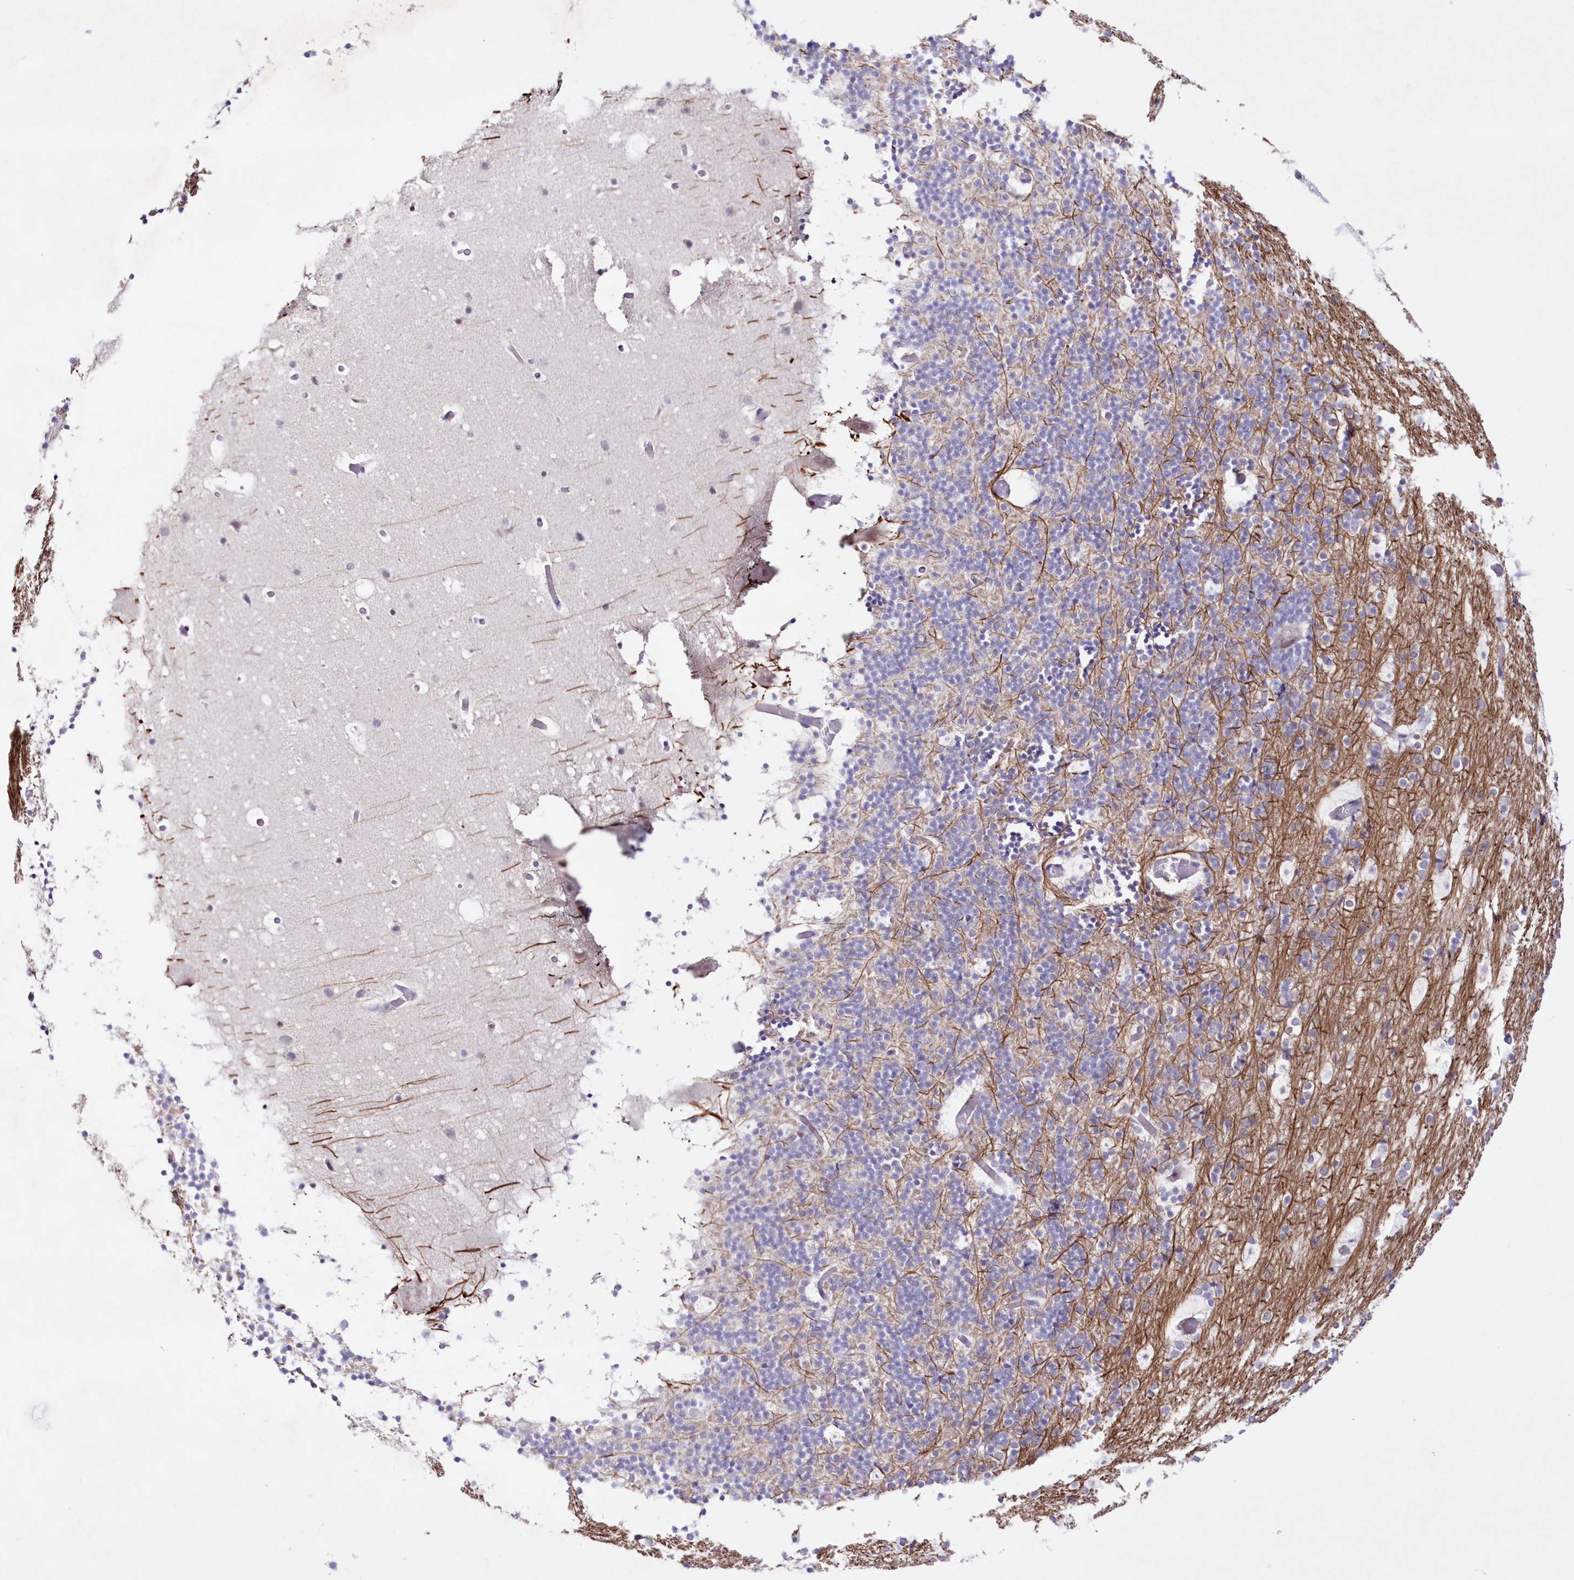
{"staining": {"intensity": "negative", "quantity": "none", "location": "none"}, "tissue": "cerebellum", "cell_type": "Cells in granular layer", "image_type": "normal", "snomed": [{"axis": "morphology", "description": "Normal tissue, NOS"}, {"axis": "topography", "description": "Cerebellum"}], "caption": "Immunohistochemistry (IHC) of unremarkable human cerebellum reveals no expression in cells in granular layer.", "gene": "NEU4", "patient": {"sex": "male", "age": 57}}